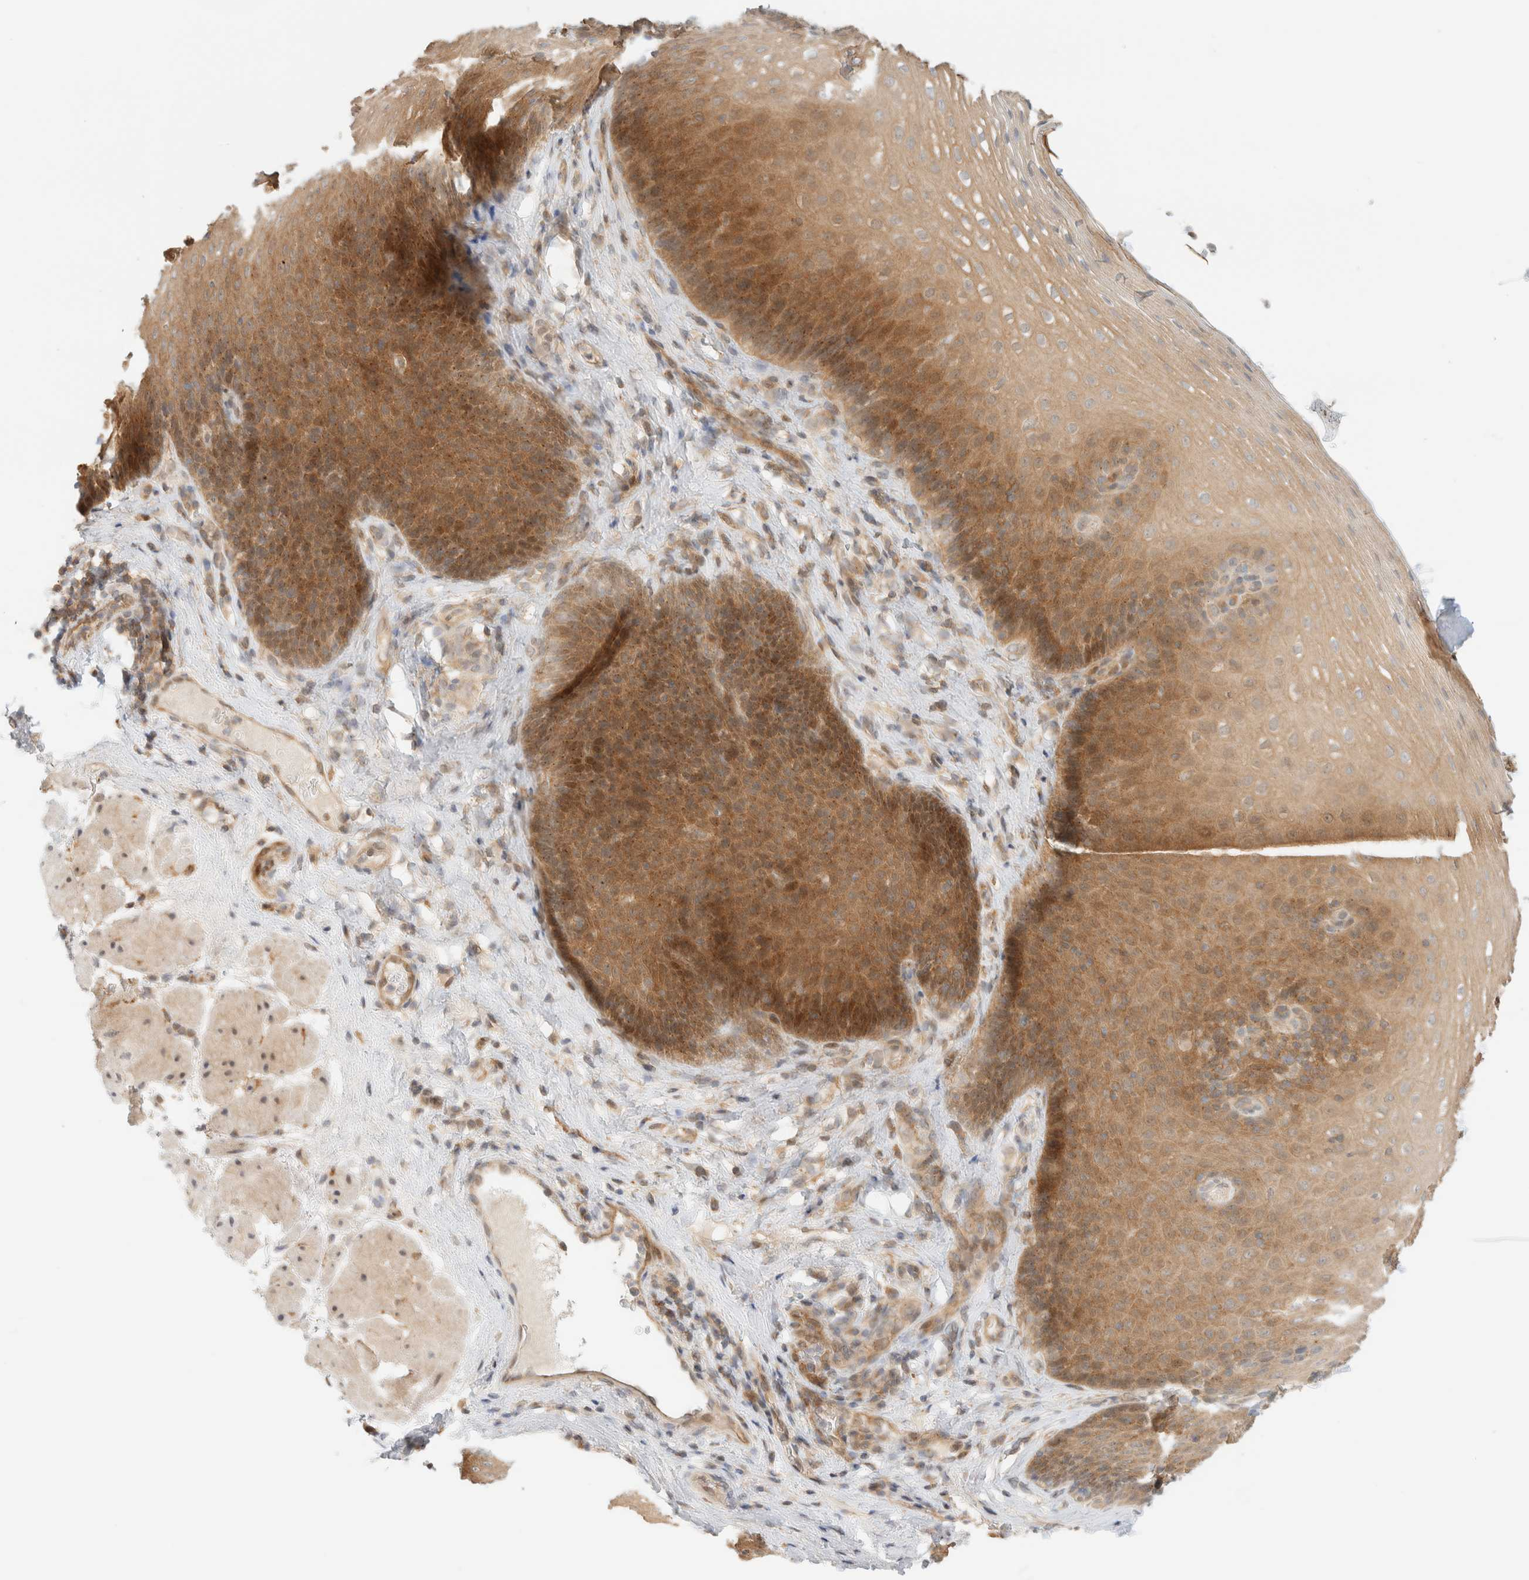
{"staining": {"intensity": "moderate", "quantity": ">75%", "location": "cytoplasmic/membranous"}, "tissue": "esophagus", "cell_type": "Squamous epithelial cells", "image_type": "normal", "snomed": [{"axis": "morphology", "description": "Normal tissue, NOS"}, {"axis": "topography", "description": "Esophagus"}], "caption": "Brown immunohistochemical staining in benign human esophagus reveals moderate cytoplasmic/membranous expression in approximately >75% of squamous epithelial cells.", "gene": "PCYT2", "patient": {"sex": "female", "age": 66}}